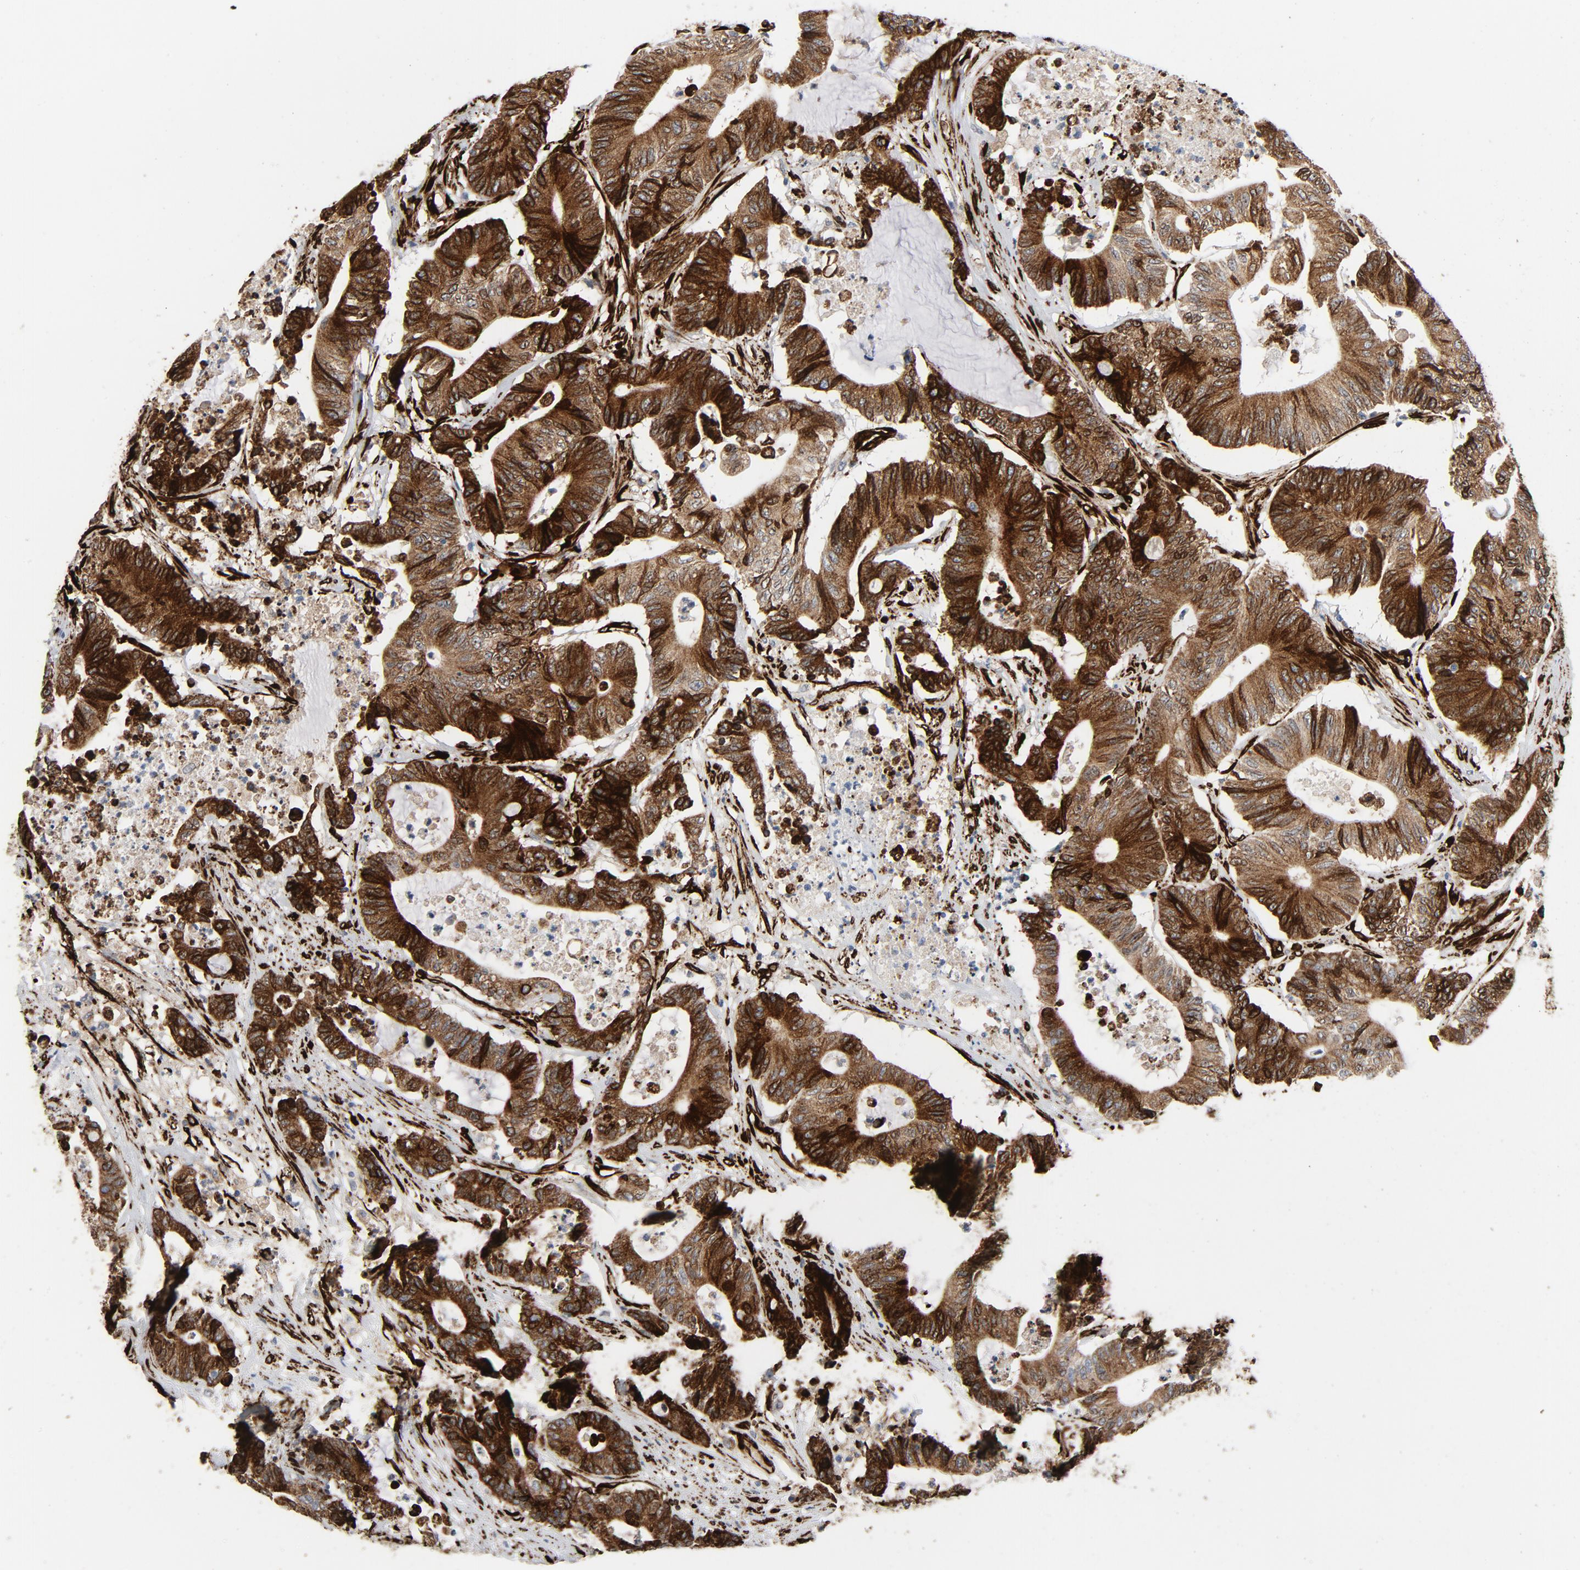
{"staining": {"intensity": "strong", "quantity": ">75%", "location": "cytoplasmic/membranous"}, "tissue": "colorectal cancer", "cell_type": "Tumor cells", "image_type": "cancer", "snomed": [{"axis": "morphology", "description": "Adenocarcinoma, NOS"}, {"axis": "topography", "description": "Colon"}], "caption": "High-magnification brightfield microscopy of adenocarcinoma (colorectal) stained with DAB (3,3'-diaminobenzidine) (brown) and counterstained with hematoxylin (blue). tumor cells exhibit strong cytoplasmic/membranous expression is identified in about>75% of cells.", "gene": "SERPINH1", "patient": {"sex": "female", "age": 84}}